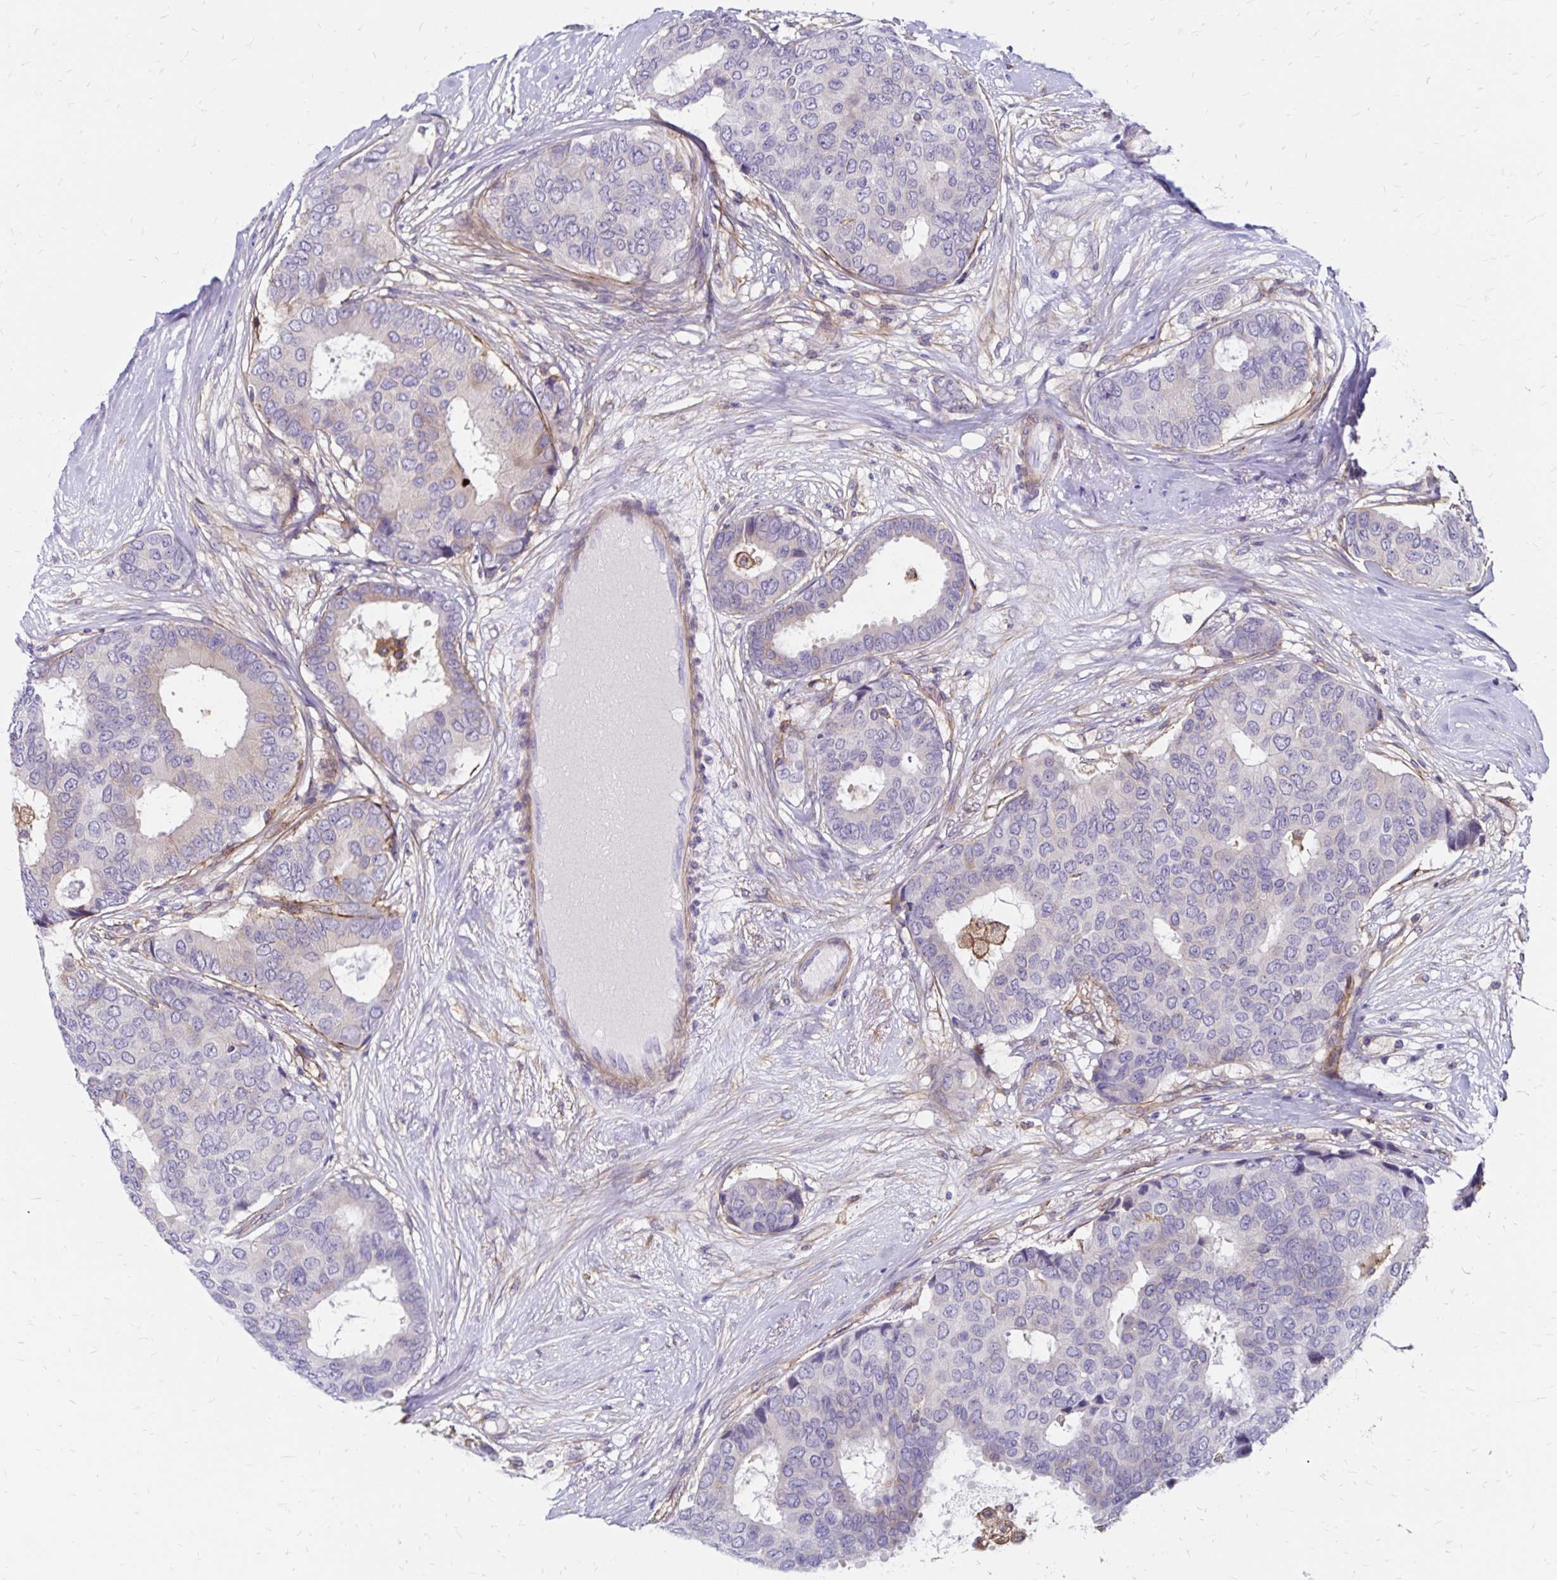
{"staining": {"intensity": "negative", "quantity": "none", "location": "none"}, "tissue": "breast cancer", "cell_type": "Tumor cells", "image_type": "cancer", "snomed": [{"axis": "morphology", "description": "Duct carcinoma"}, {"axis": "topography", "description": "Breast"}], "caption": "This micrograph is of infiltrating ductal carcinoma (breast) stained with immunohistochemistry (IHC) to label a protein in brown with the nuclei are counter-stained blue. There is no staining in tumor cells. (IHC, brightfield microscopy, high magnification).", "gene": "TNS3", "patient": {"sex": "female", "age": 75}}